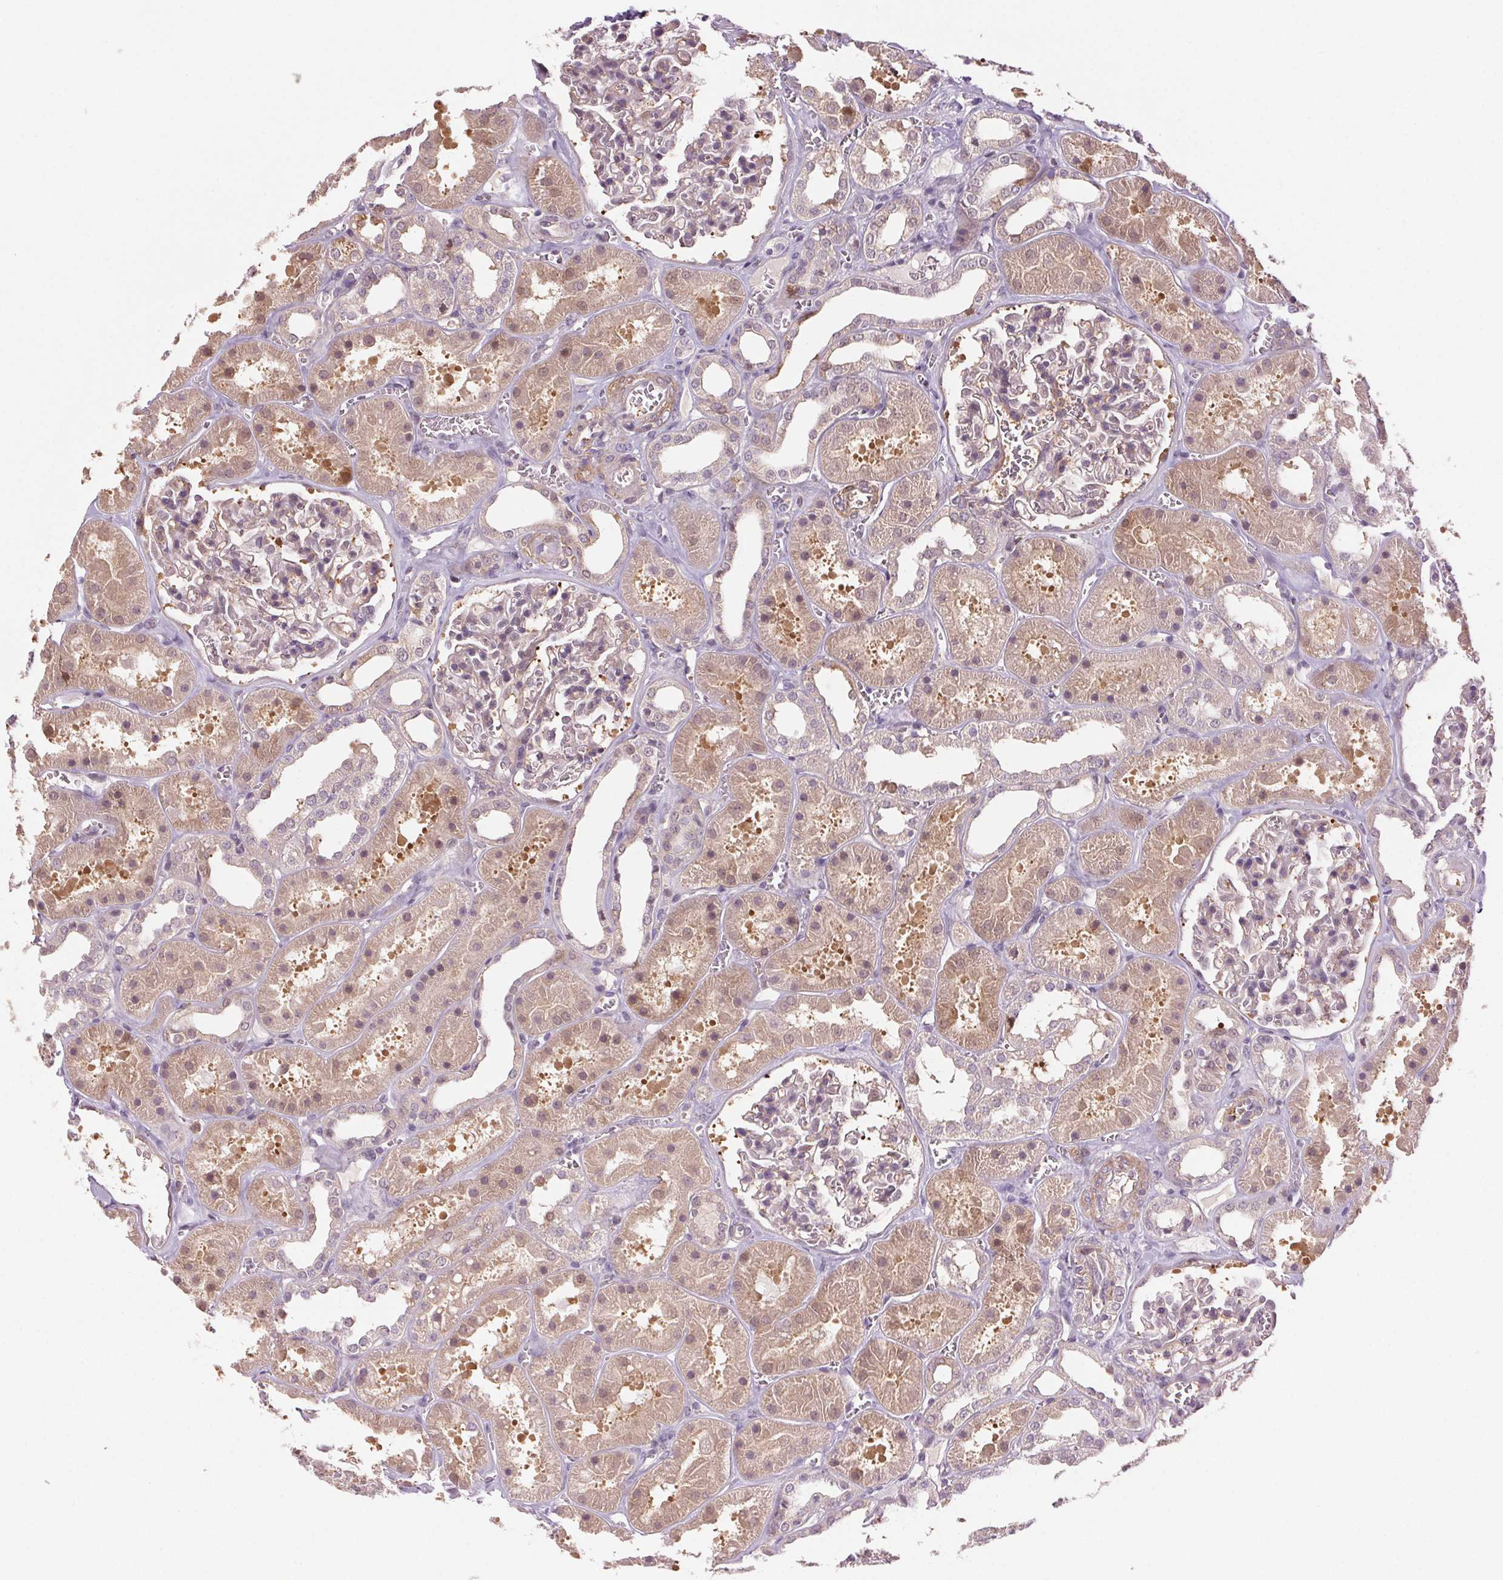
{"staining": {"intensity": "negative", "quantity": "none", "location": "none"}, "tissue": "kidney", "cell_type": "Cells in glomeruli", "image_type": "normal", "snomed": [{"axis": "morphology", "description": "Normal tissue, NOS"}, {"axis": "topography", "description": "Kidney"}], "caption": "Immunohistochemical staining of benign human kidney shows no significant expression in cells in glomeruli.", "gene": "HHLA2", "patient": {"sex": "female", "age": 41}}